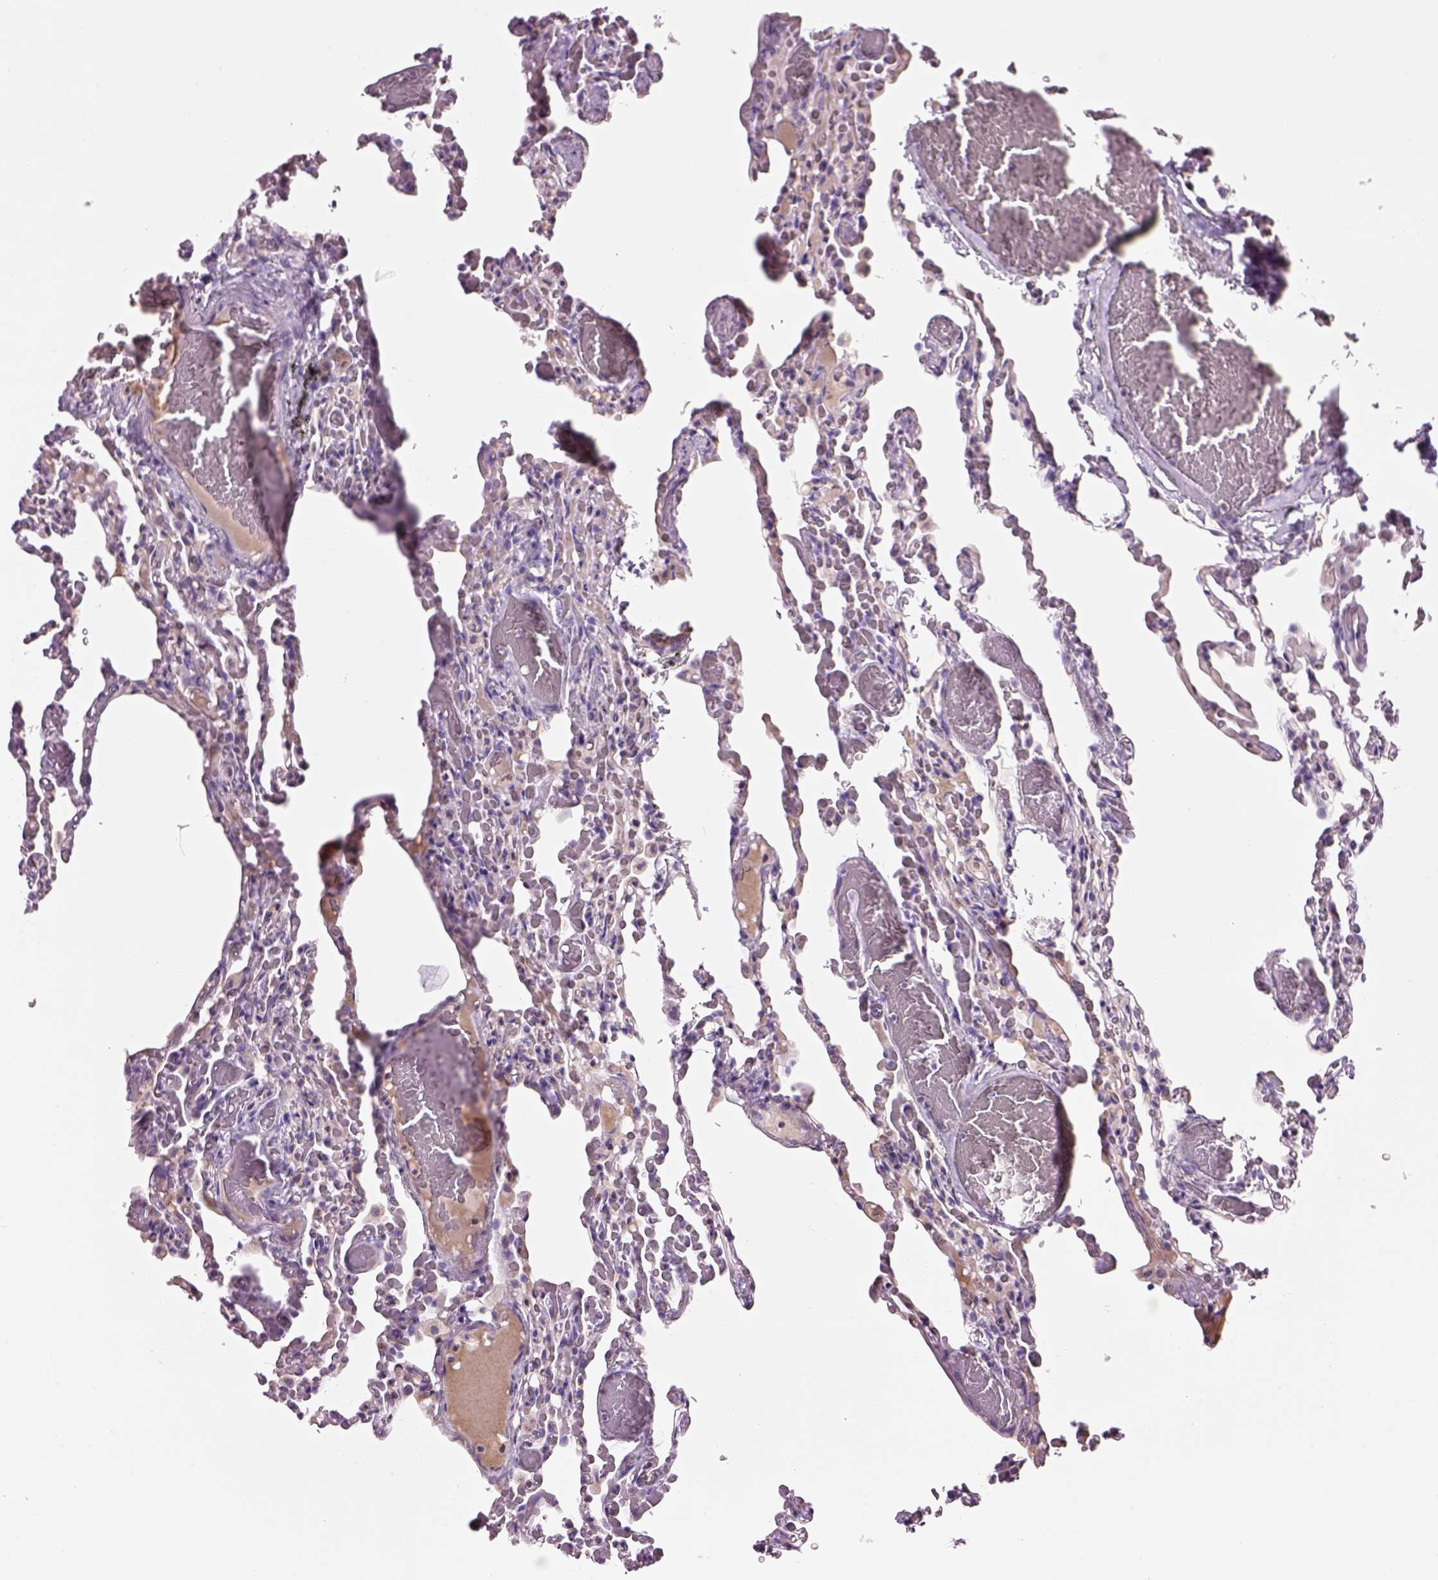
{"staining": {"intensity": "weak", "quantity": "25%-75%", "location": "cytoplasmic/membranous"}, "tissue": "lung", "cell_type": "Alveolar cells", "image_type": "normal", "snomed": [{"axis": "morphology", "description": "Normal tissue, NOS"}, {"axis": "topography", "description": "Lung"}], "caption": "This image displays immunohistochemistry staining of unremarkable human lung, with low weak cytoplasmic/membranous staining in about 25%-75% of alveolar cells.", "gene": "IFT52", "patient": {"sex": "female", "age": 43}}